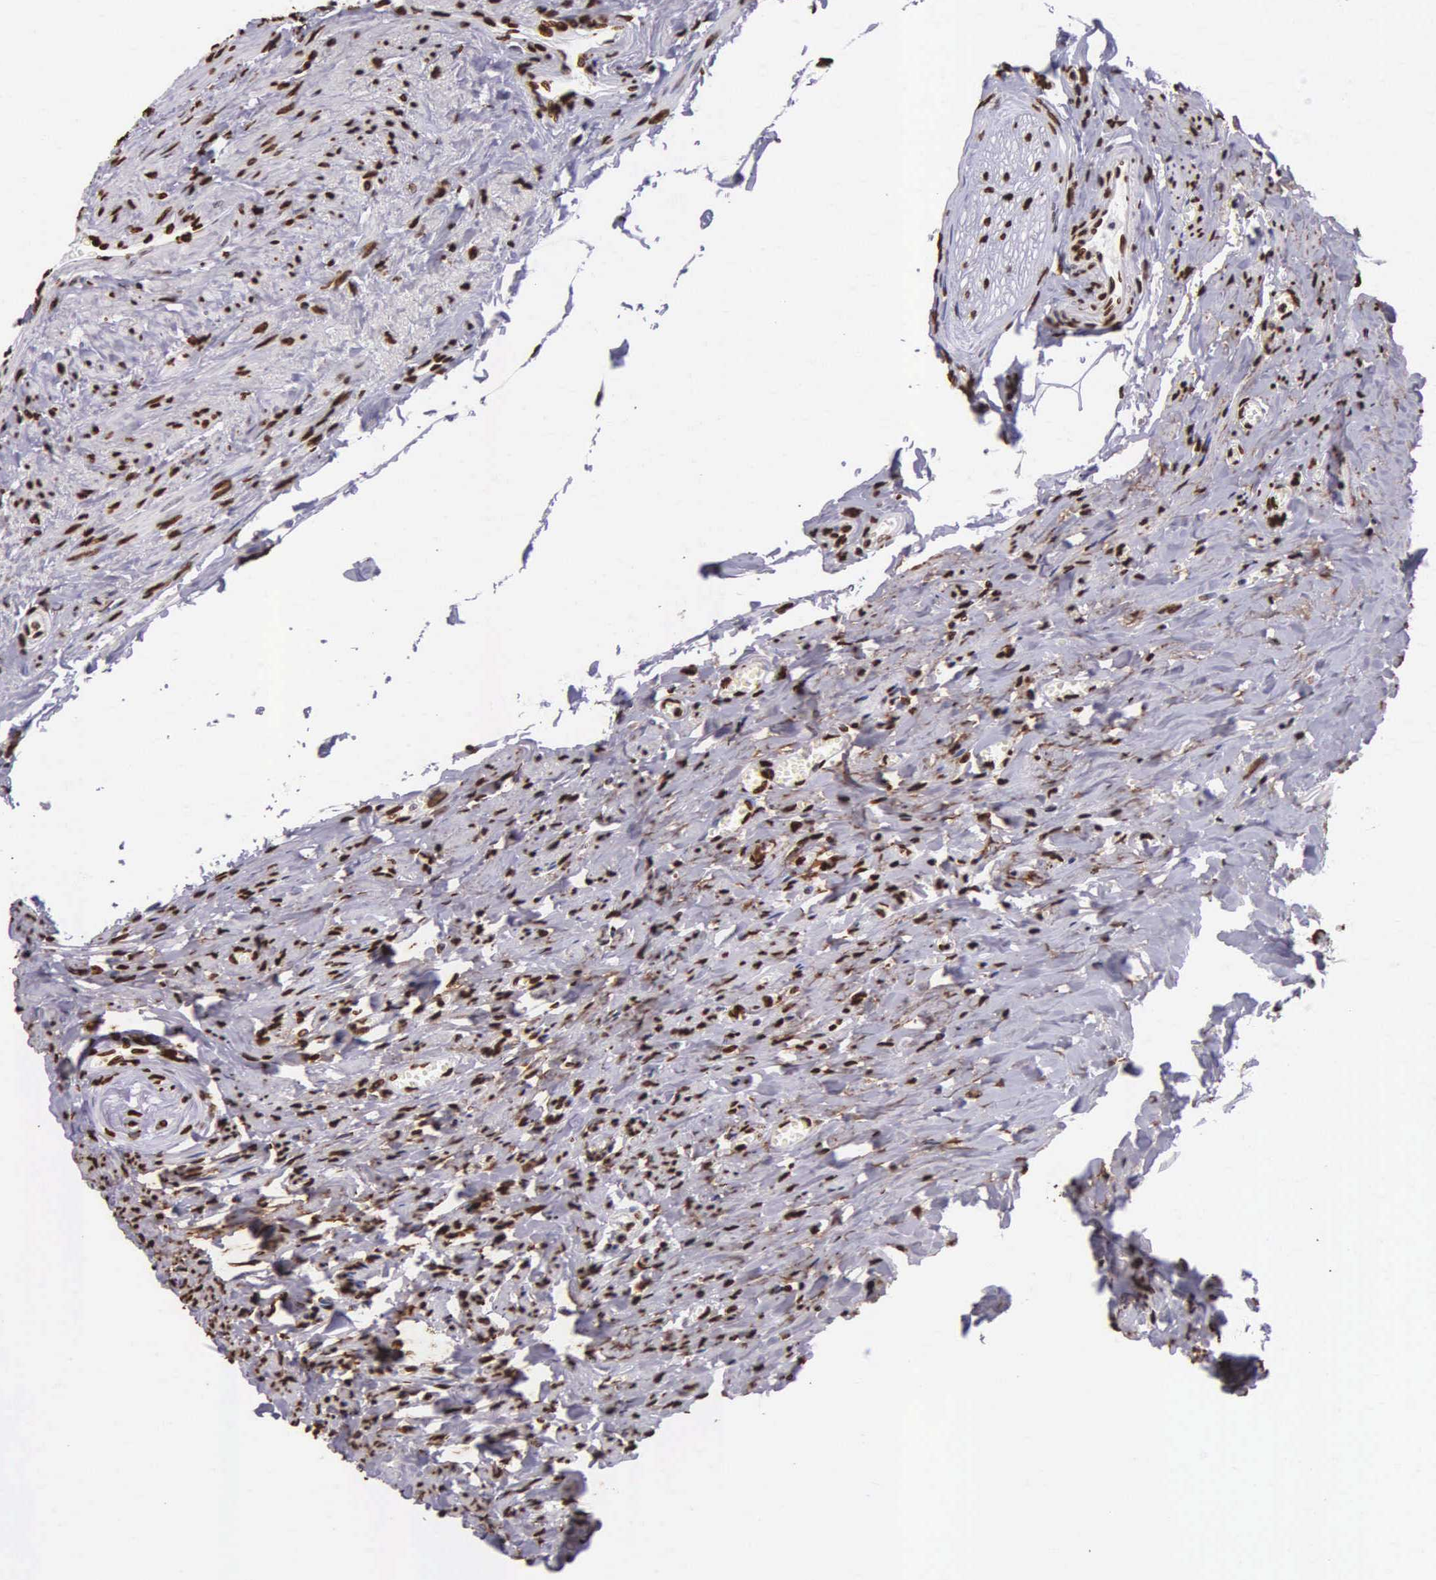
{"staining": {"intensity": "strong", "quantity": ">75%", "location": "nuclear"}, "tissue": "ovary", "cell_type": "Ovarian stroma cells", "image_type": "normal", "snomed": [{"axis": "morphology", "description": "Normal tissue, NOS"}, {"axis": "topography", "description": "Ovary"}], "caption": "The micrograph displays immunohistochemical staining of normal ovary. There is strong nuclear positivity is present in about >75% of ovarian stroma cells.", "gene": "H1", "patient": {"sex": "female", "age": 53}}